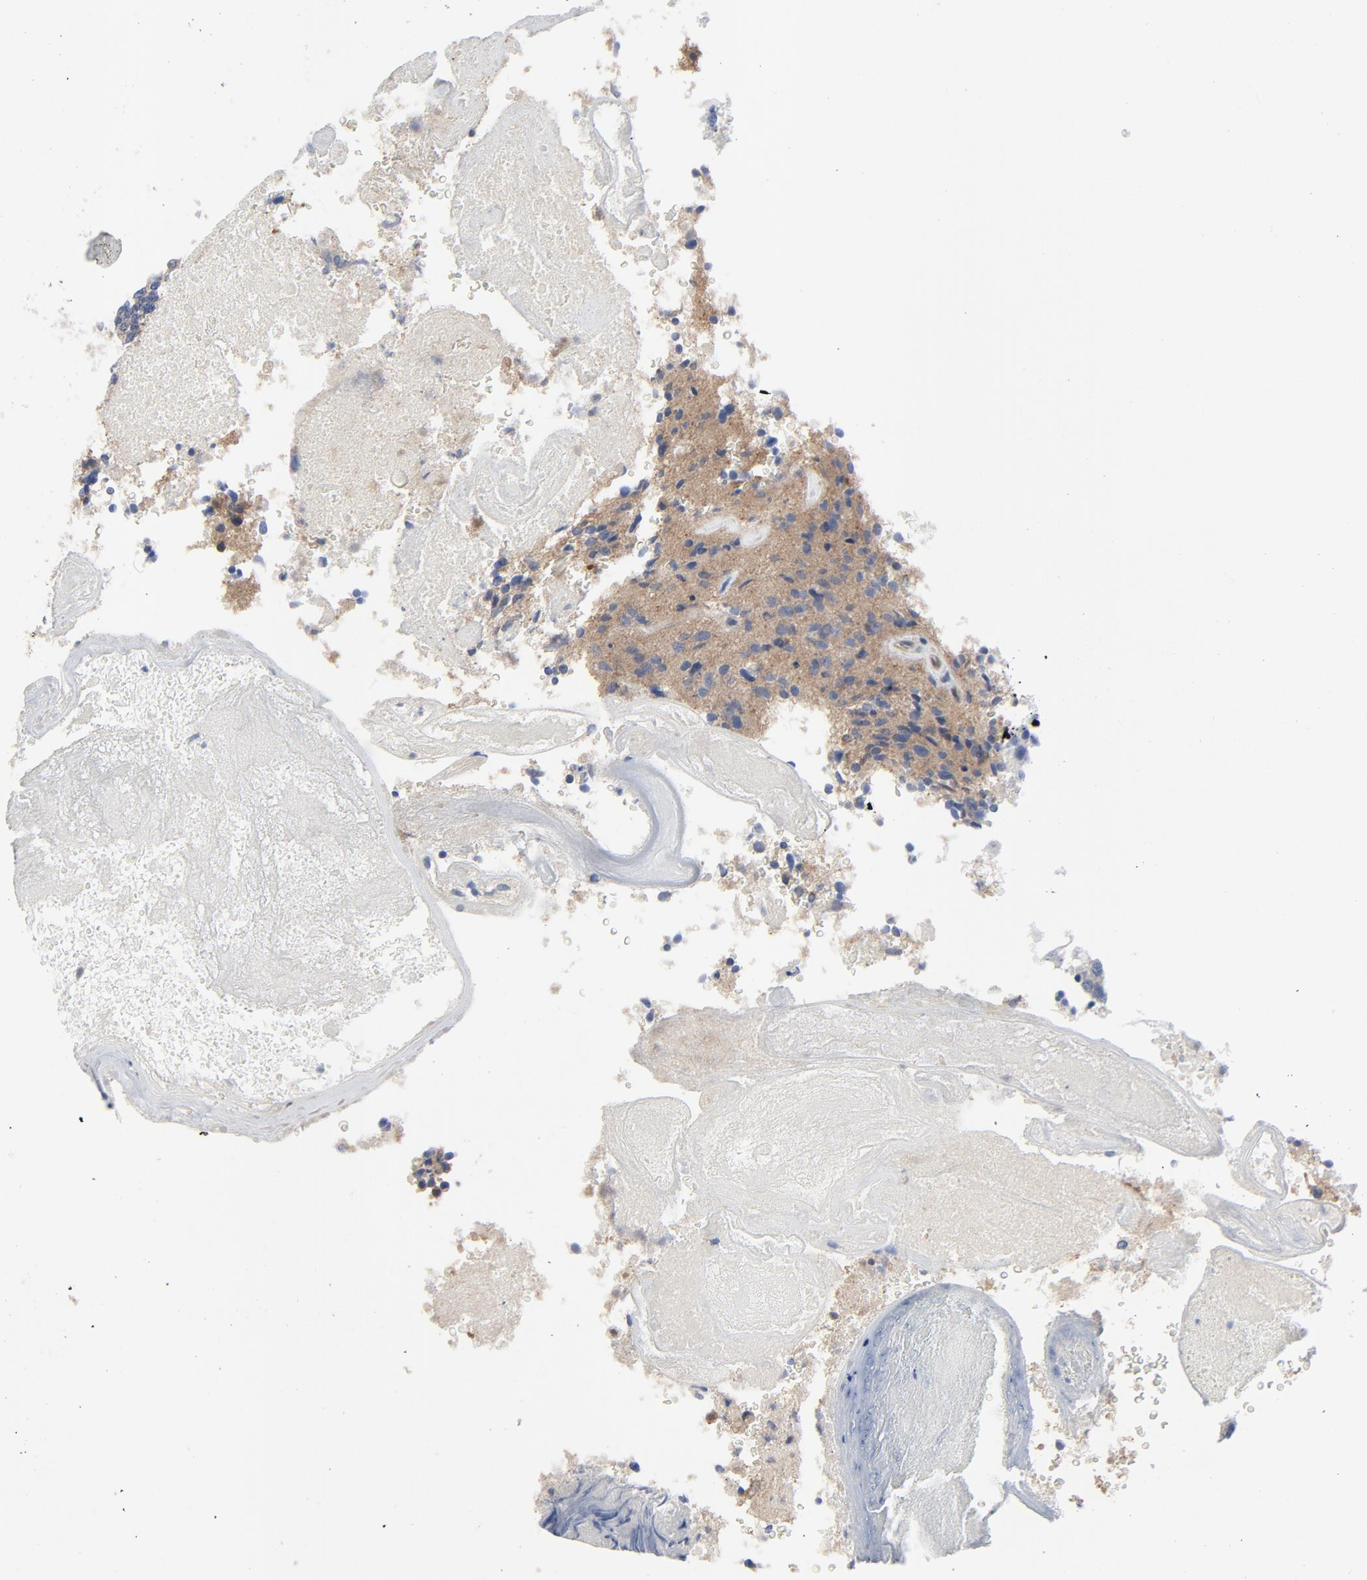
{"staining": {"intensity": "moderate", "quantity": ">75%", "location": "cytoplasmic/membranous"}, "tissue": "glioma", "cell_type": "Tumor cells", "image_type": "cancer", "snomed": [{"axis": "morphology", "description": "Normal tissue, NOS"}, {"axis": "morphology", "description": "Glioma, malignant, High grade"}, {"axis": "topography", "description": "Cerebral cortex"}], "caption": "A photomicrograph of human glioma stained for a protein displays moderate cytoplasmic/membranous brown staining in tumor cells. (Brightfield microscopy of DAB IHC at high magnification).", "gene": "DYNLT3", "patient": {"sex": "male", "age": 75}}